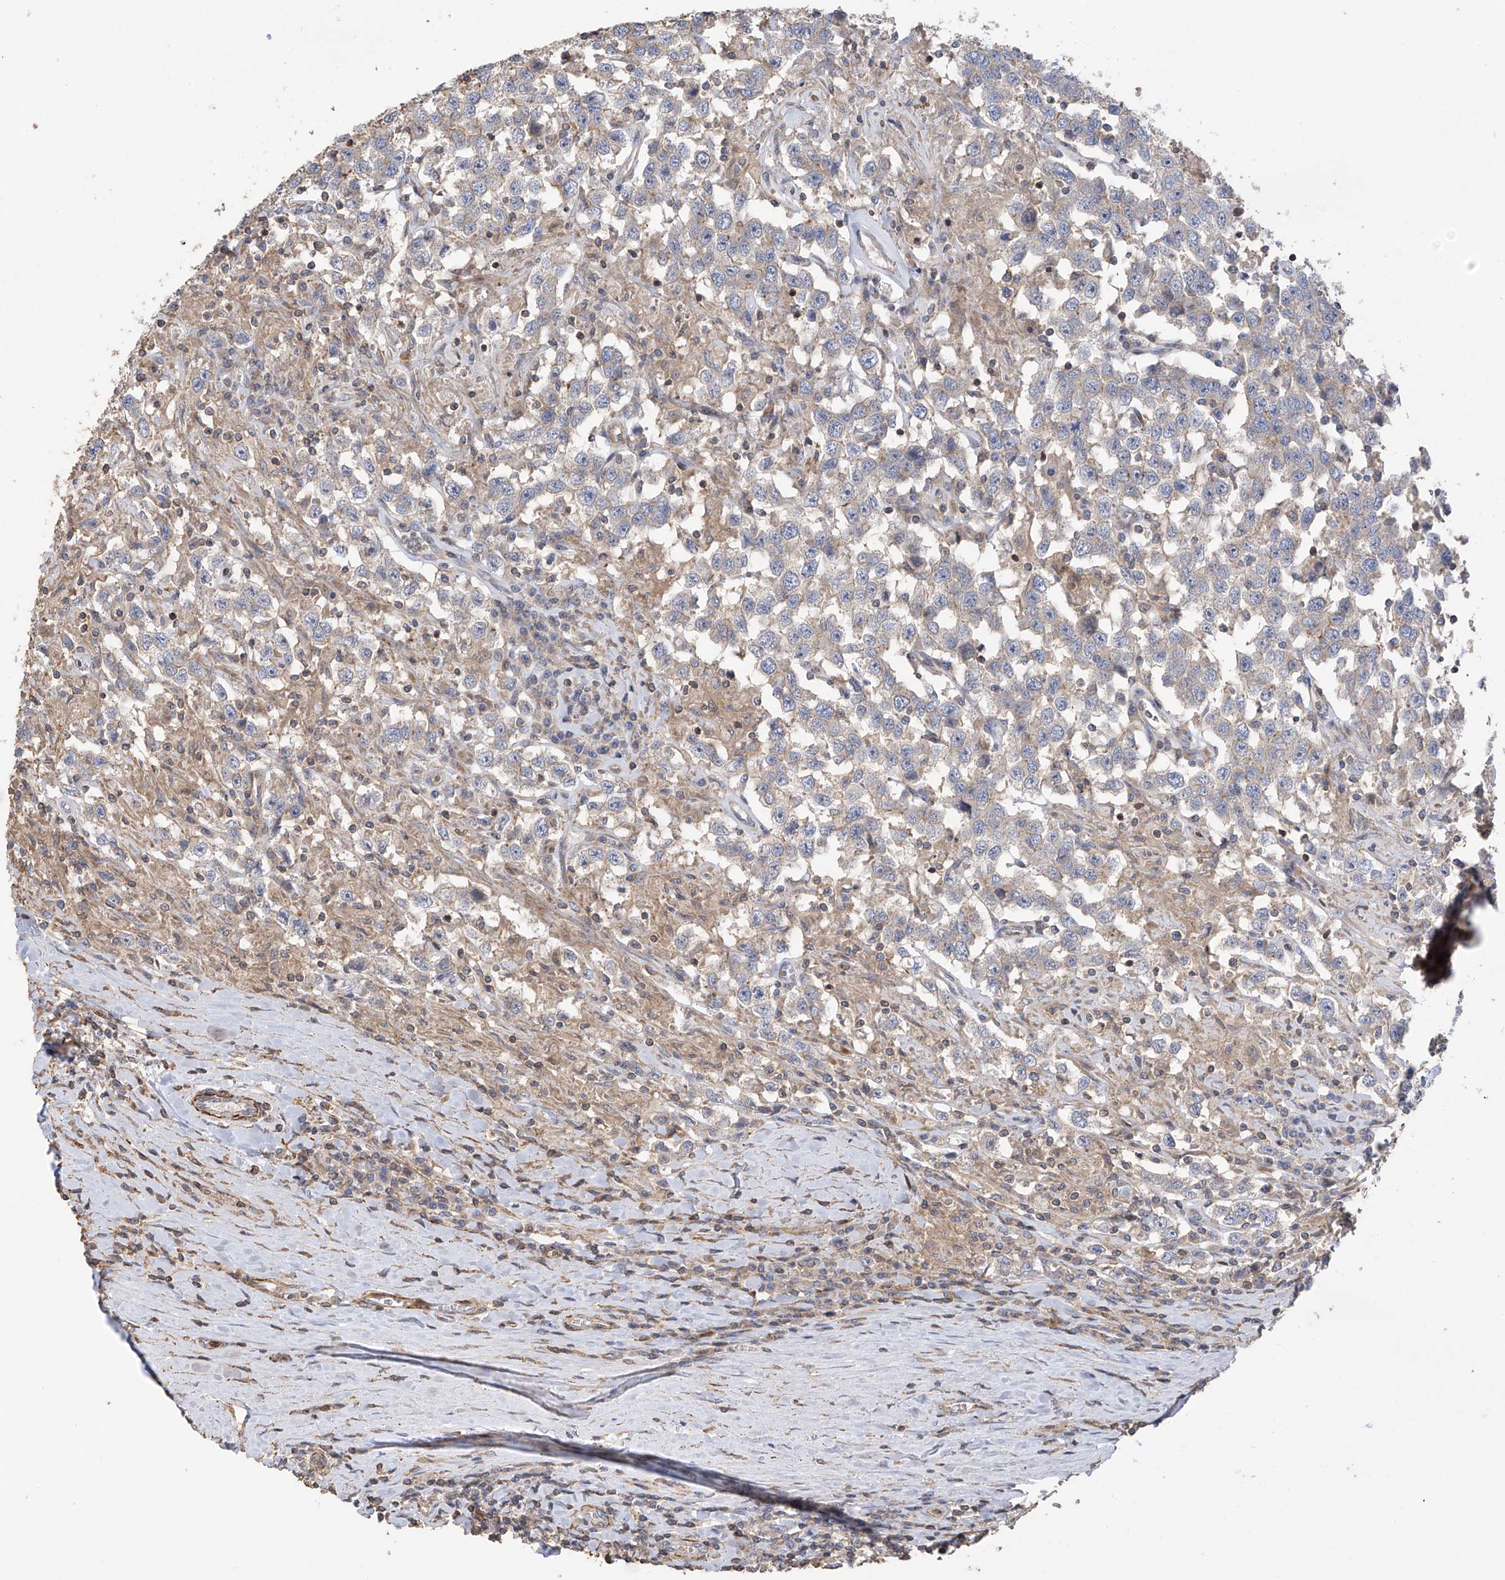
{"staining": {"intensity": "weak", "quantity": "<25%", "location": "cytoplasmic/membranous"}, "tissue": "testis cancer", "cell_type": "Tumor cells", "image_type": "cancer", "snomed": [{"axis": "morphology", "description": "Seminoma, NOS"}, {"axis": "topography", "description": "Testis"}], "caption": "The image exhibits no significant staining in tumor cells of testis seminoma.", "gene": "SLC43A3", "patient": {"sex": "male", "age": 41}}